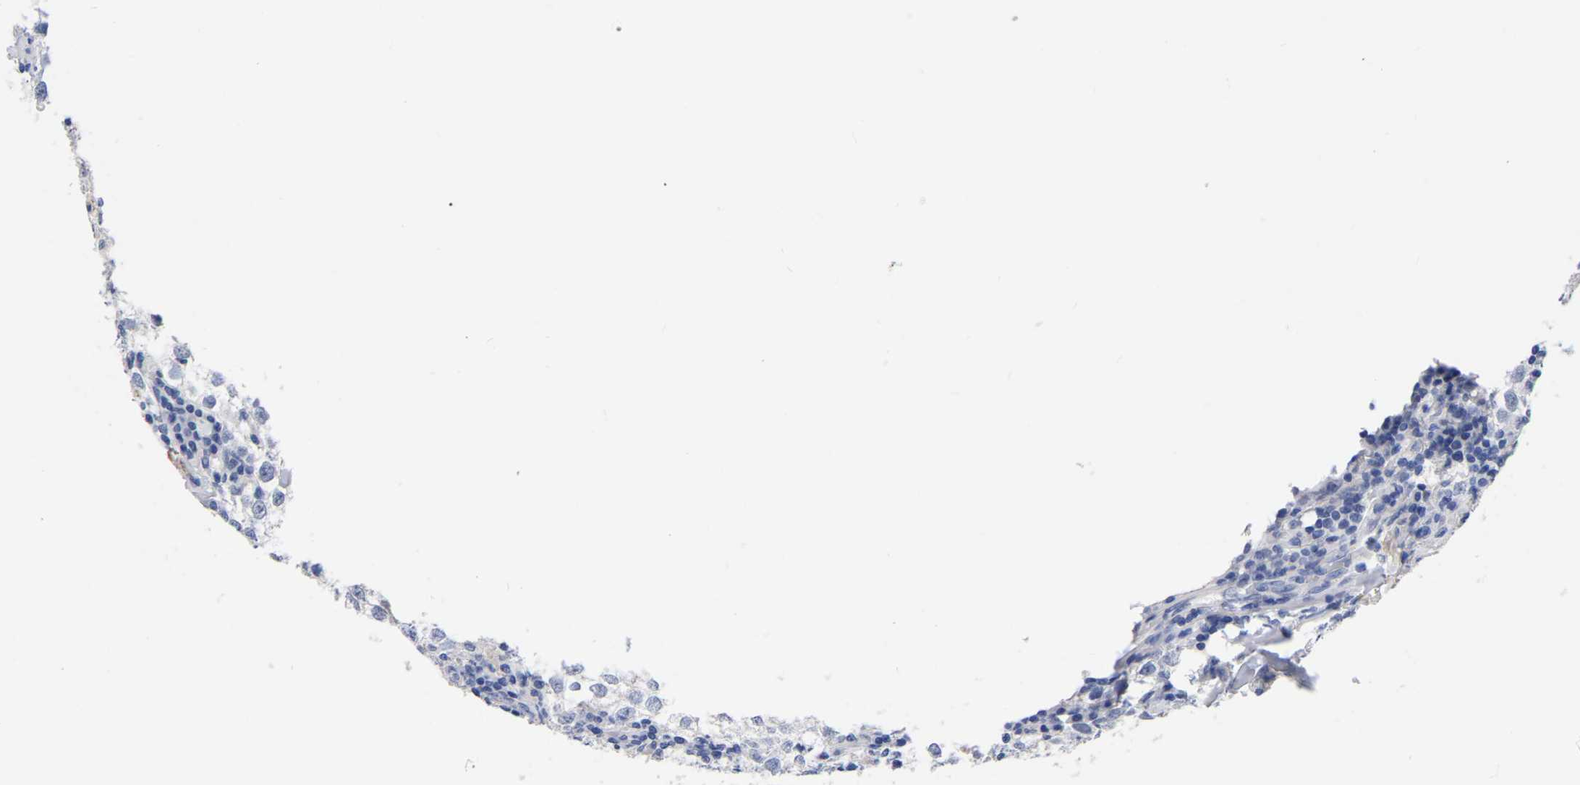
{"staining": {"intensity": "negative", "quantity": "none", "location": "none"}, "tissue": "testis cancer", "cell_type": "Tumor cells", "image_type": "cancer", "snomed": [{"axis": "morphology", "description": "Seminoma, NOS"}, {"axis": "morphology", "description": "Carcinoma, Embryonal, NOS"}, {"axis": "topography", "description": "Testis"}], "caption": "Immunohistochemistry of human embryonal carcinoma (testis) displays no positivity in tumor cells.", "gene": "ANXA13", "patient": {"sex": "male", "age": 36}}